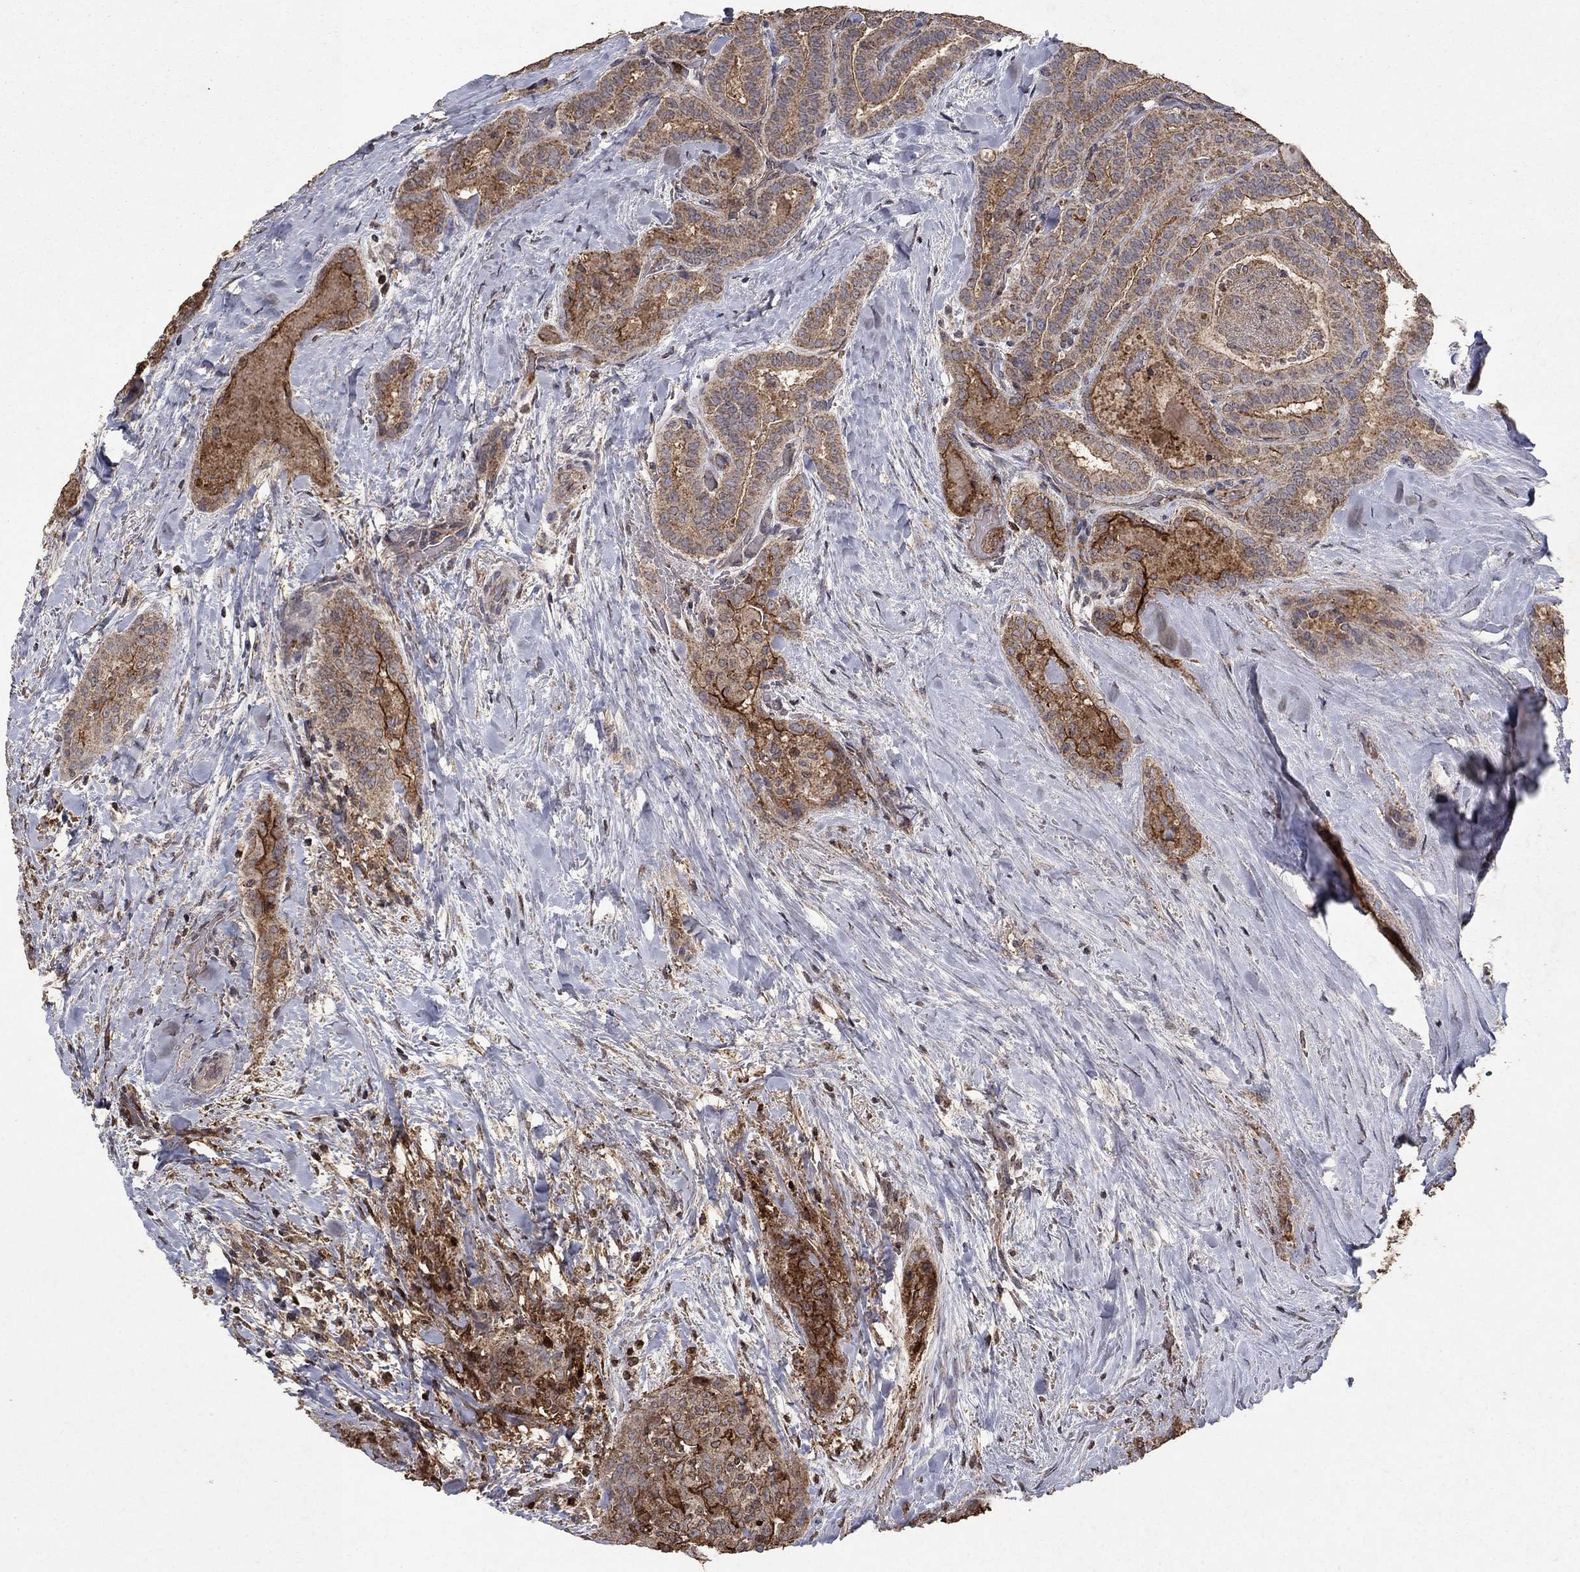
{"staining": {"intensity": "strong", "quantity": "25%-75%", "location": "cytoplasmic/membranous"}, "tissue": "thyroid cancer", "cell_type": "Tumor cells", "image_type": "cancer", "snomed": [{"axis": "morphology", "description": "Papillary adenocarcinoma, NOS"}, {"axis": "topography", "description": "Thyroid gland"}], "caption": "Thyroid cancer (papillary adenocarcinoma) tissue exhibits strong cytoplasmic/membranous staining in about 25%-75% of tumor cells Nuclei are stained in blue.", "gene": "CD24", "patient": {"sex": "female", "age": 39}}